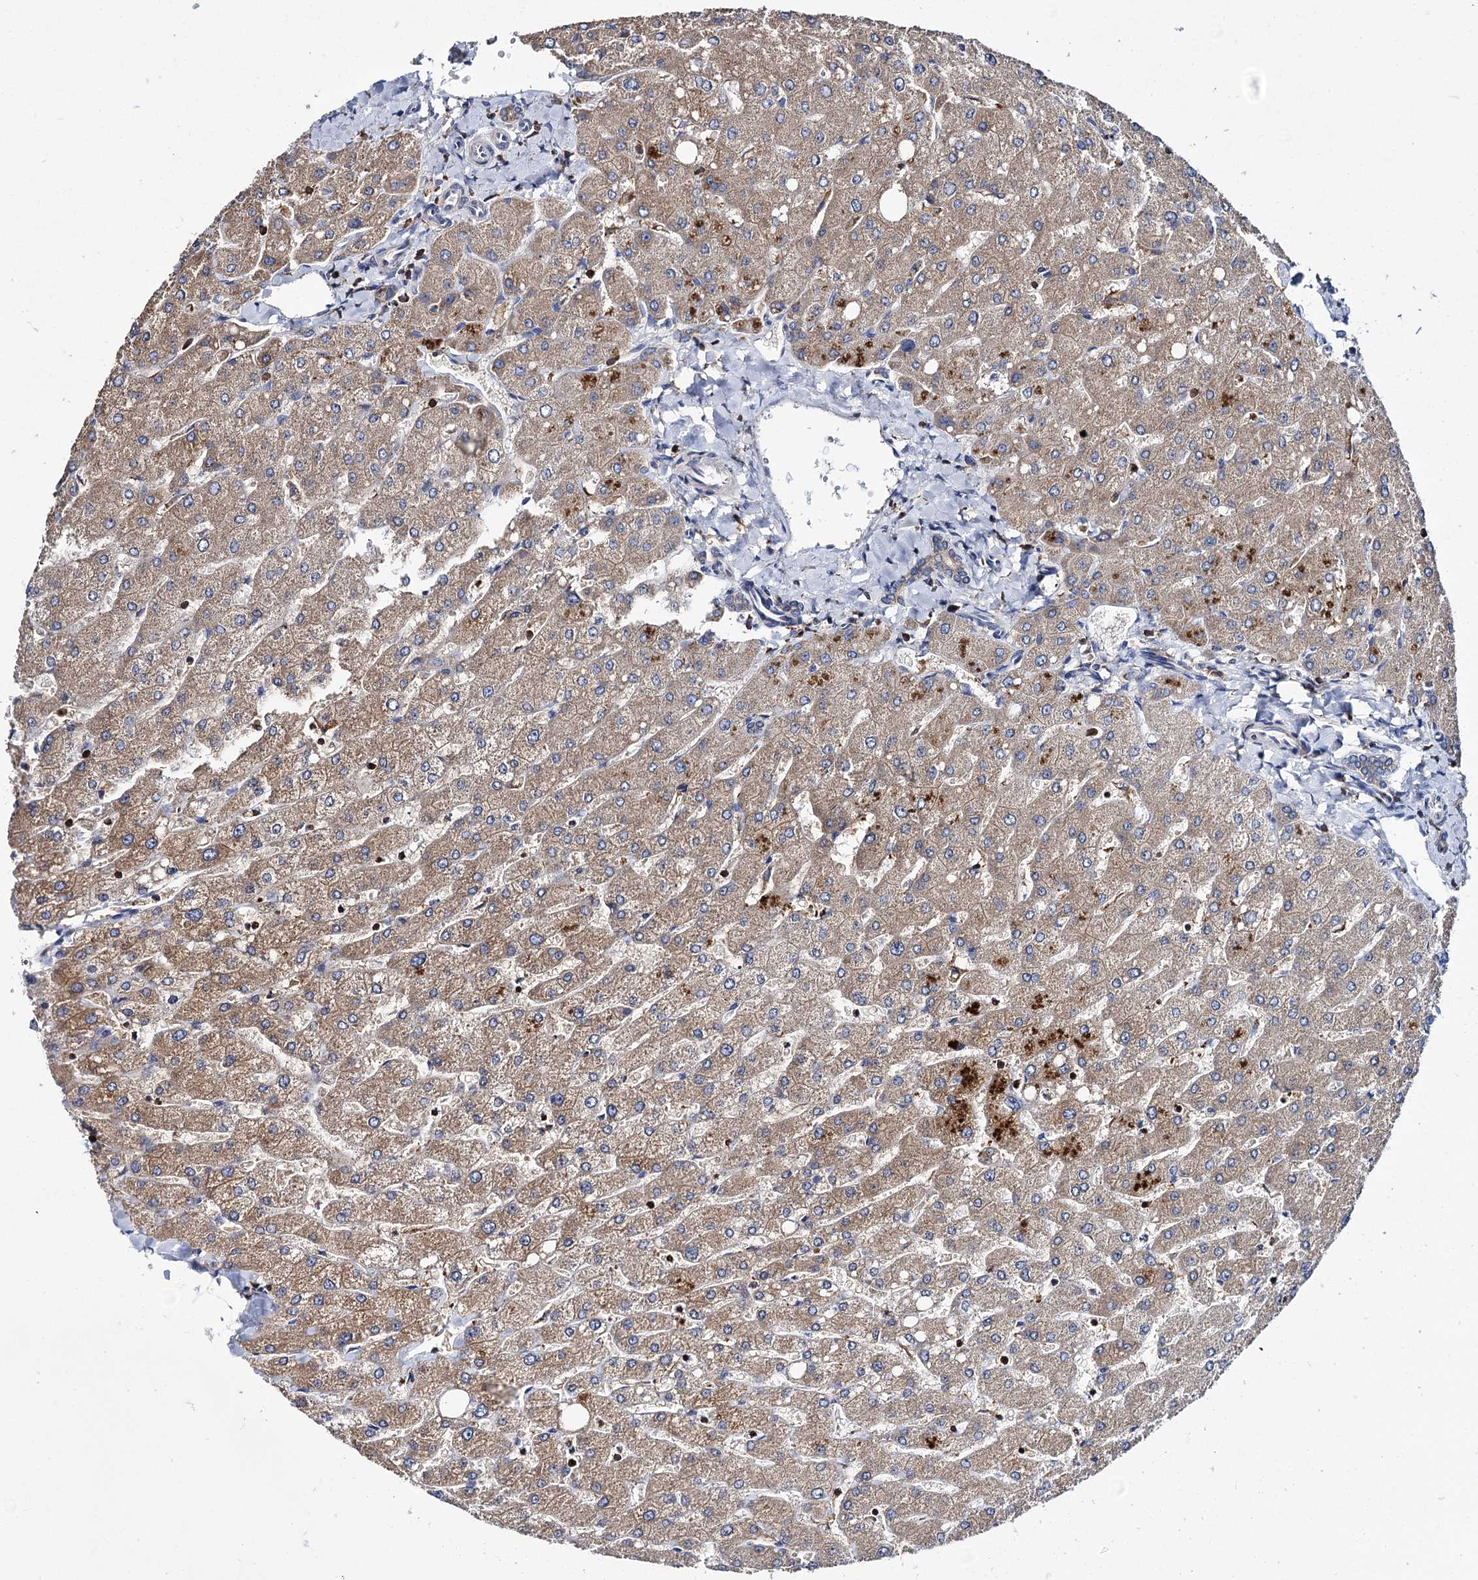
{"staining": {"intensity": "moderate", "quantity": ">75%", "location": "cytoplasmic/membranous"}, "tissue": "liver", "cell_type": "Cholangiocytes", "image_type": "normal", "snomed": [{"axis": "morphology", "description": "Normal tissue, NOS"}, {"axis": "topography", "description": "Liver"}], "caption": "Moderate cytoplasmic/membranous positivity for a protein is appreciated in approximately >75% of cholangiocytes of normal liver using immunohistochemistry.", "gene": "UBASH3B", "patient": {"sex": "male", "age": 55}}